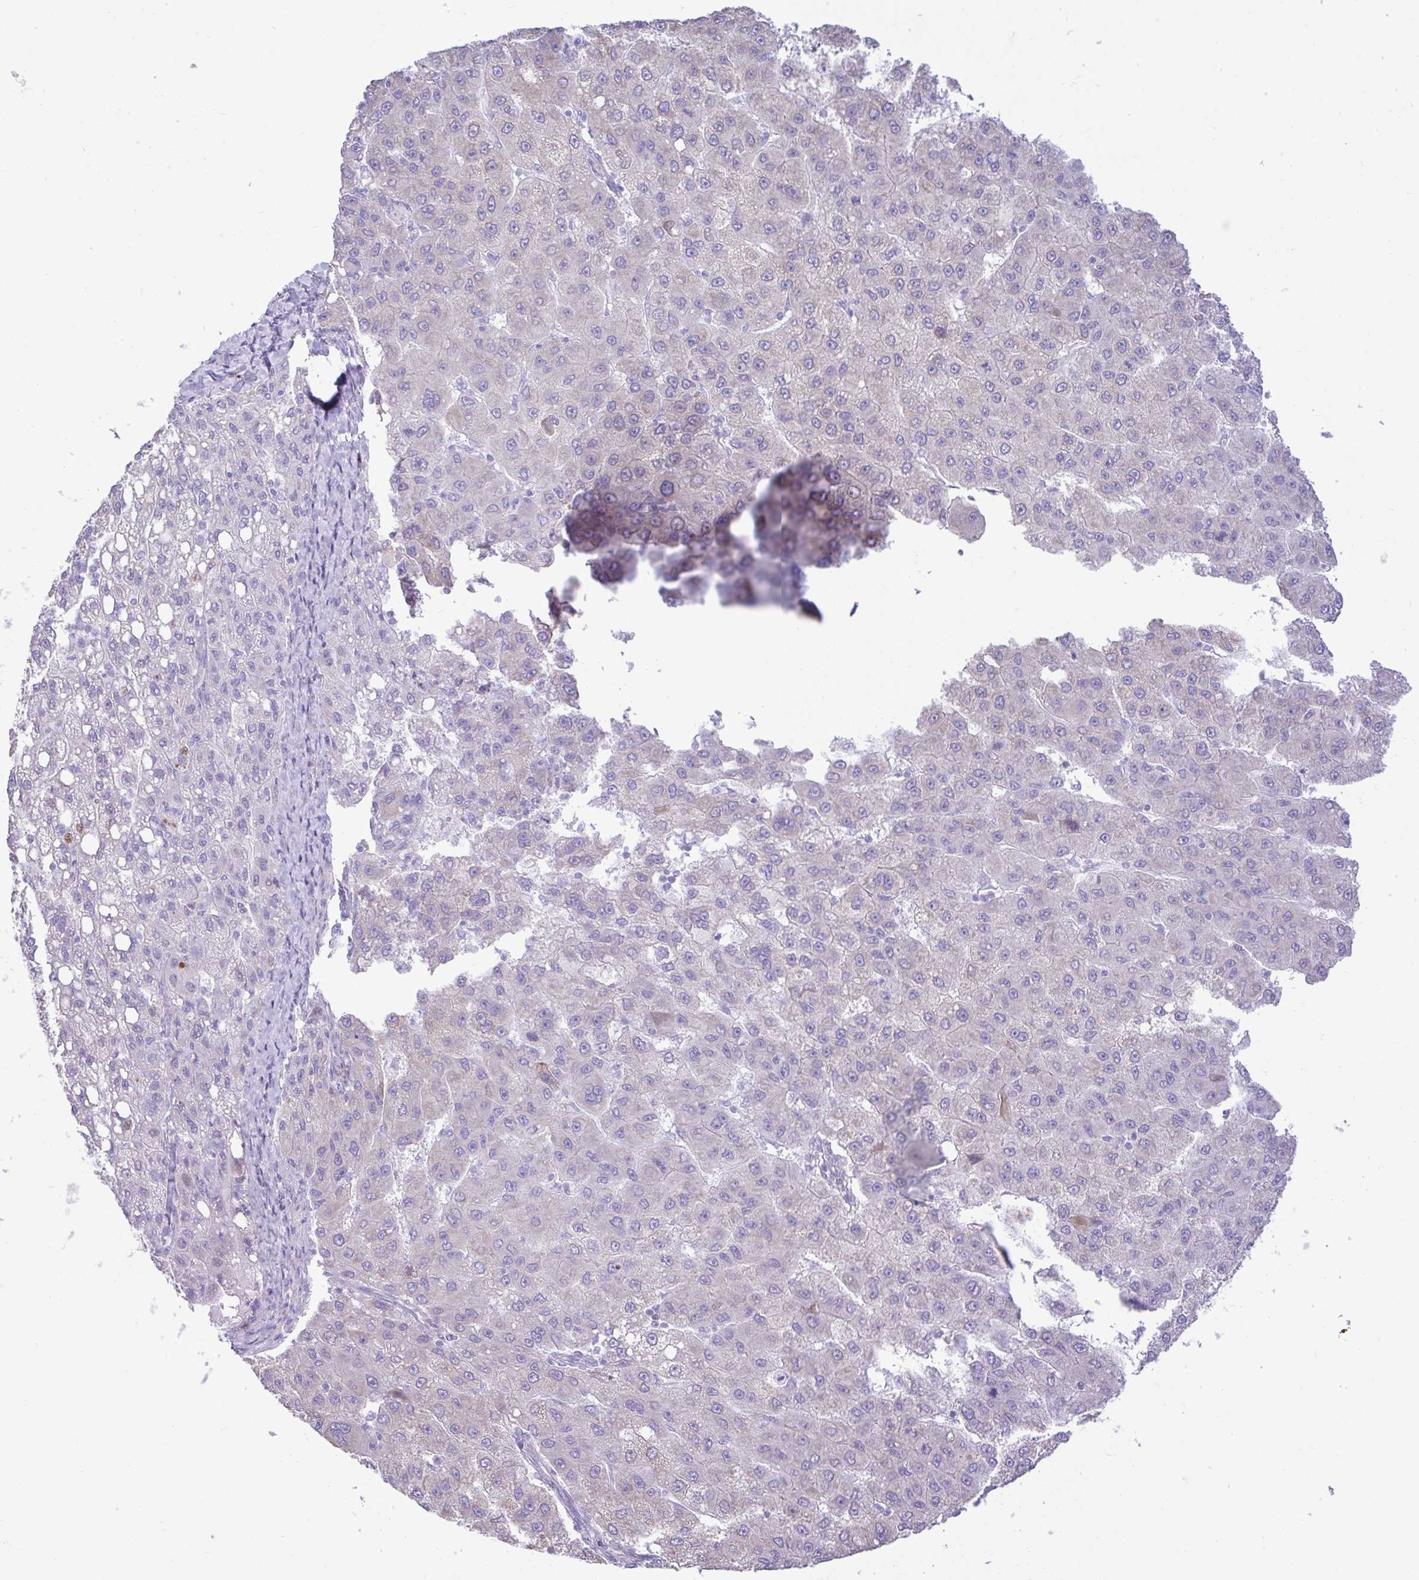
{"staining": {"intensity": "negative", "quantity": "none", "location": "none"}, "tissue": "liver cancer", "cell_type": "Tumor cells", "image_type": "cancer", "snomed": [{"axis": "morphology", "description": "Carcinoma, Hepatocellular, NOS"}, {"axis": "topography", "description": "Liver"}], "caption": "Liver cancer (hepatocellular carcinoma) was stained to show a protein in brown. There is no significant positivity in tumor cells. (DAB IHC, high magnification).", "gene": "EEF1A2", "patient": {"sex": "female", "age": 82}}